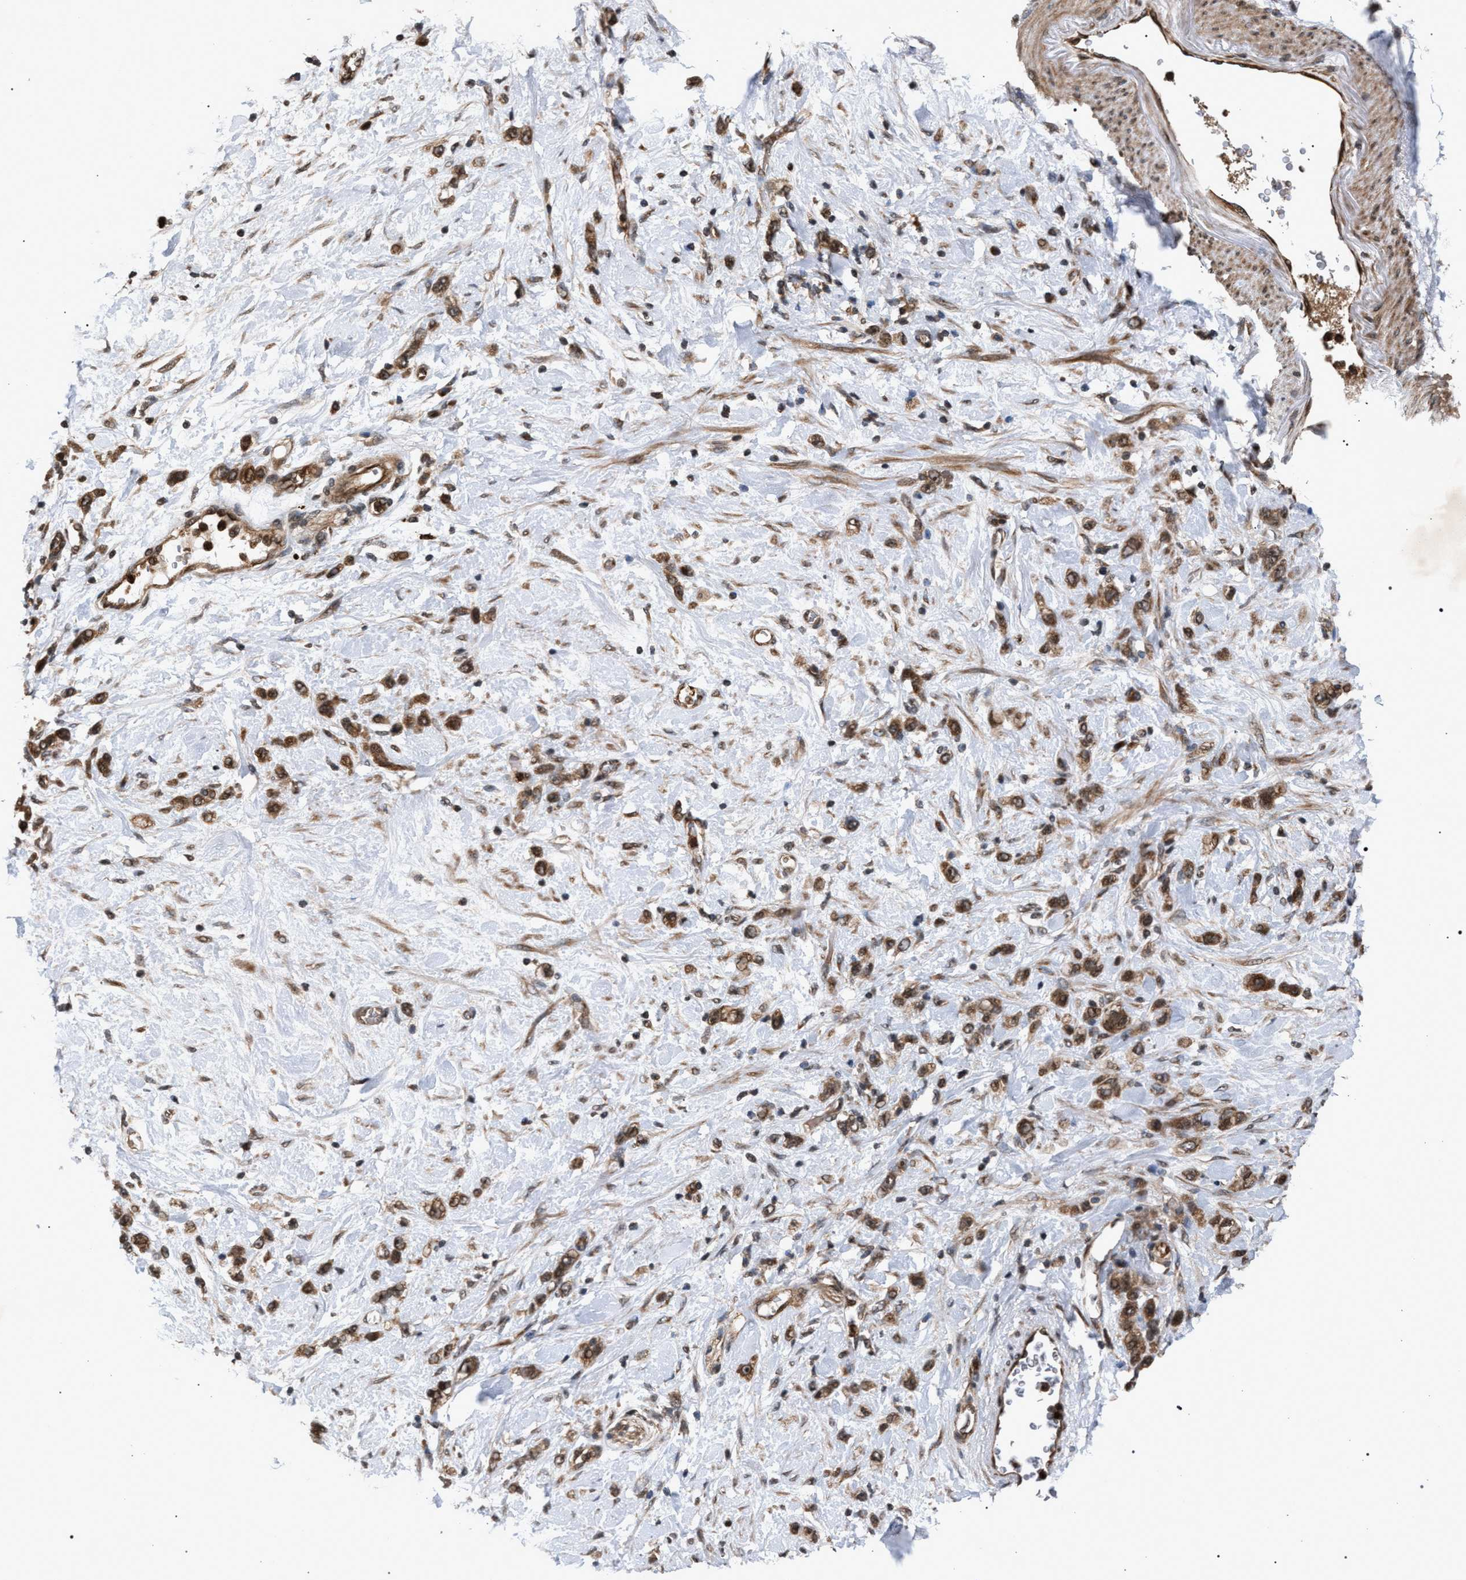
{"staining": {"intensity": "moderate", "quantity": ">75%", "location": "cytoplasmic/membranous"}, "tissue": "stomach cancer", "cell_type": "Tumor cells", "image_type": "cancer", "snomed": [{"axis": "morphology", "description": "Adenocarcinoma, NOS"}, {"axis": "morphology", "description": "Adenocarcinoma, High grade"}, {"axis": "topography", "description": "Stomach, upper"}, {"axis": "topography", "description": "Stomach, lower"}], "caption": "A medium amount of moderate cytoplasmic/membranous expression is identified in about >75% of tumor cells in stomach adenocarcinoma (high-grade) tissue. Ihc stains the protein of interest in brown and the nuclei are stained blue.", "gene": "IRAK4", "patient": {"sex": "female", "age": 65}}